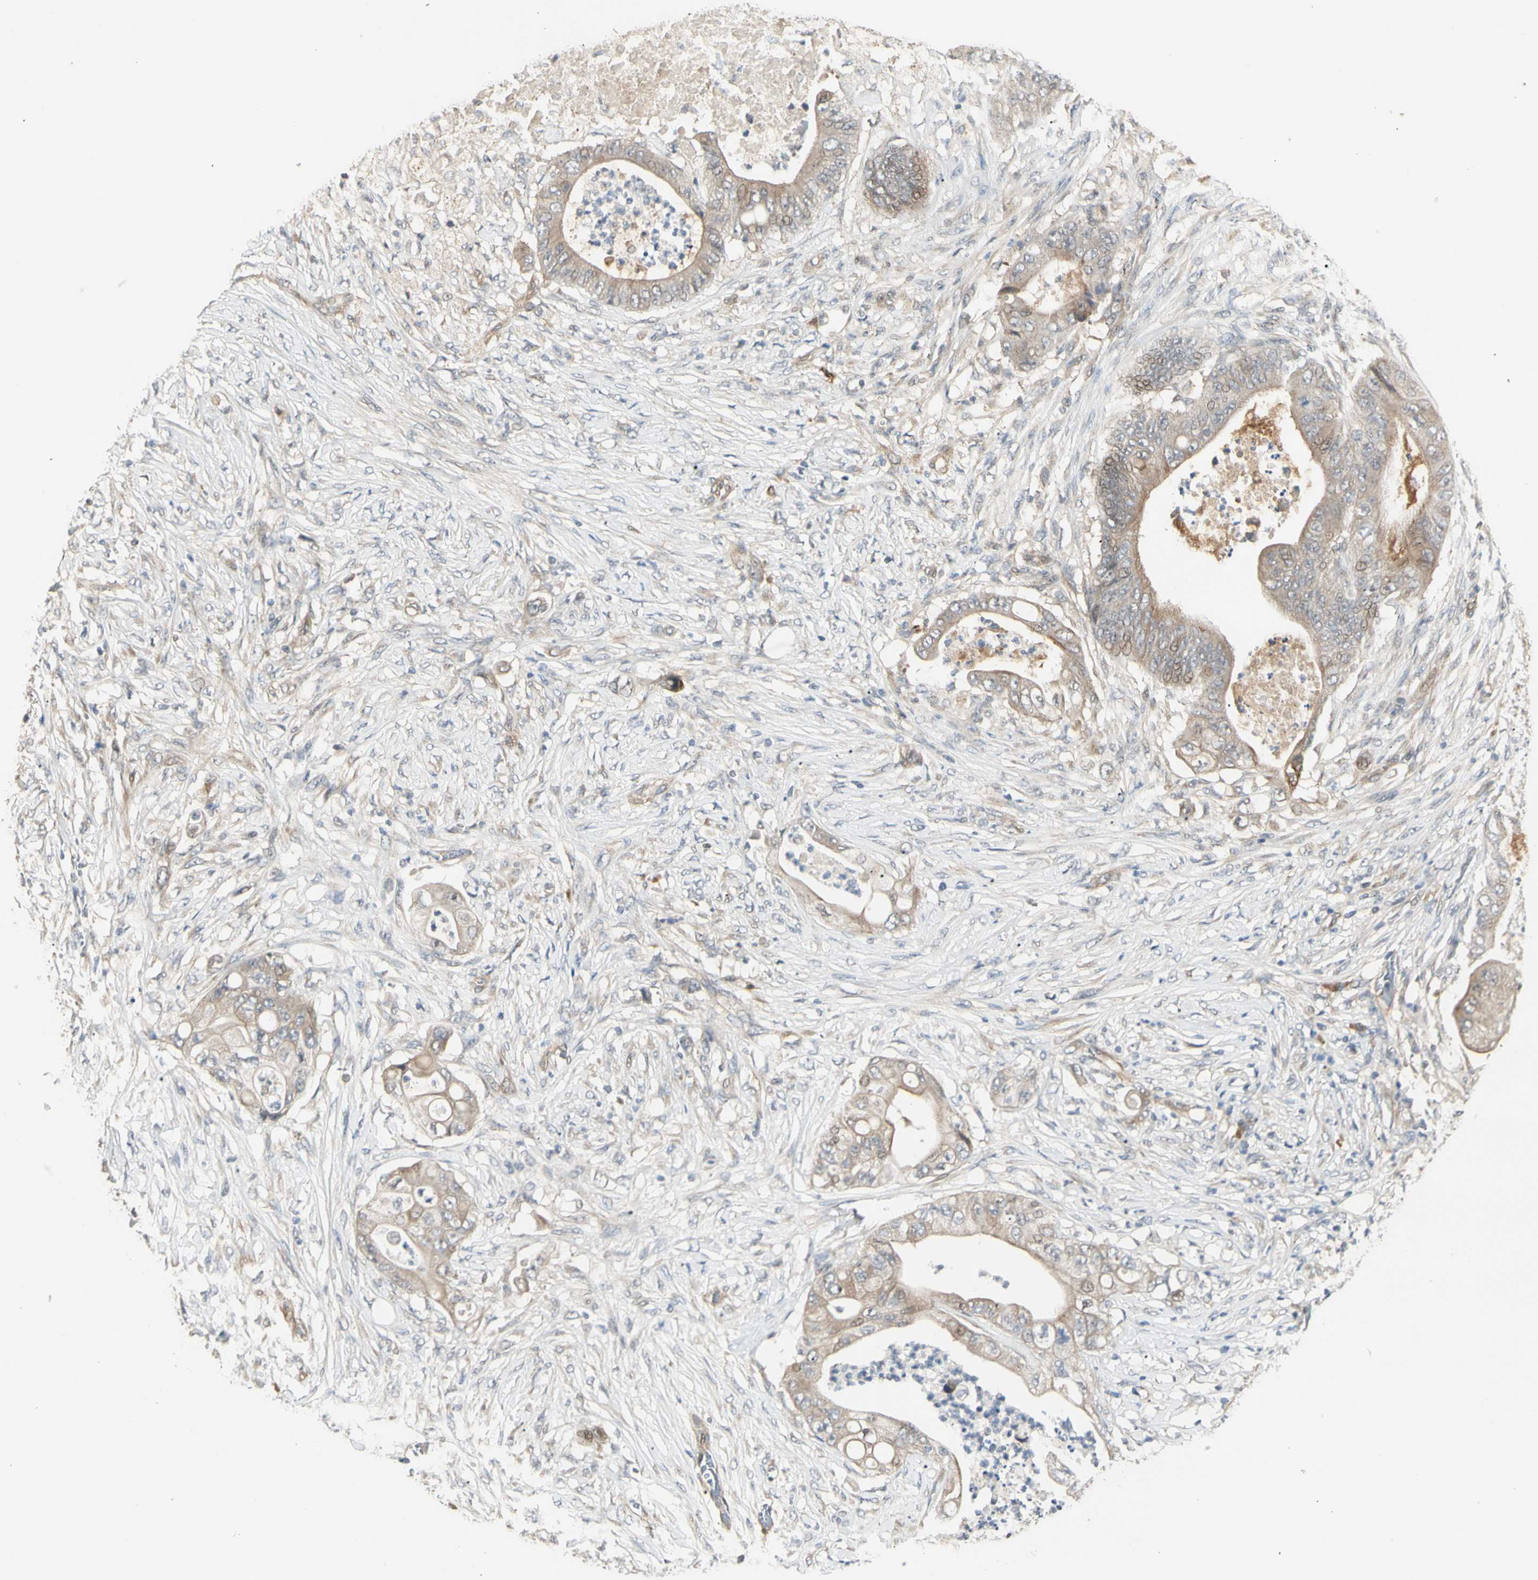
{"staining": {"intensity": "weak", "quantity": ">75%", "location": "cytoplasmic/membranous"}, "tissue": "stomach cancer", "cell_type": "Tumor cells", "image_type": "cancer", "snomed": [{"axis": "morphology", "description": "Adenocarcinoma, NOS"}, {"axis": "topography", "description": "Stomach"}], "caption": "Immunohistochemical staining of human adenocarcinoma (stomach) shows weak cytoplasmic/membranous protein staining in approximately >75% of tumor cells.", "gene": "ATG4C", "patient": {"sex": "female", "age": 73}}